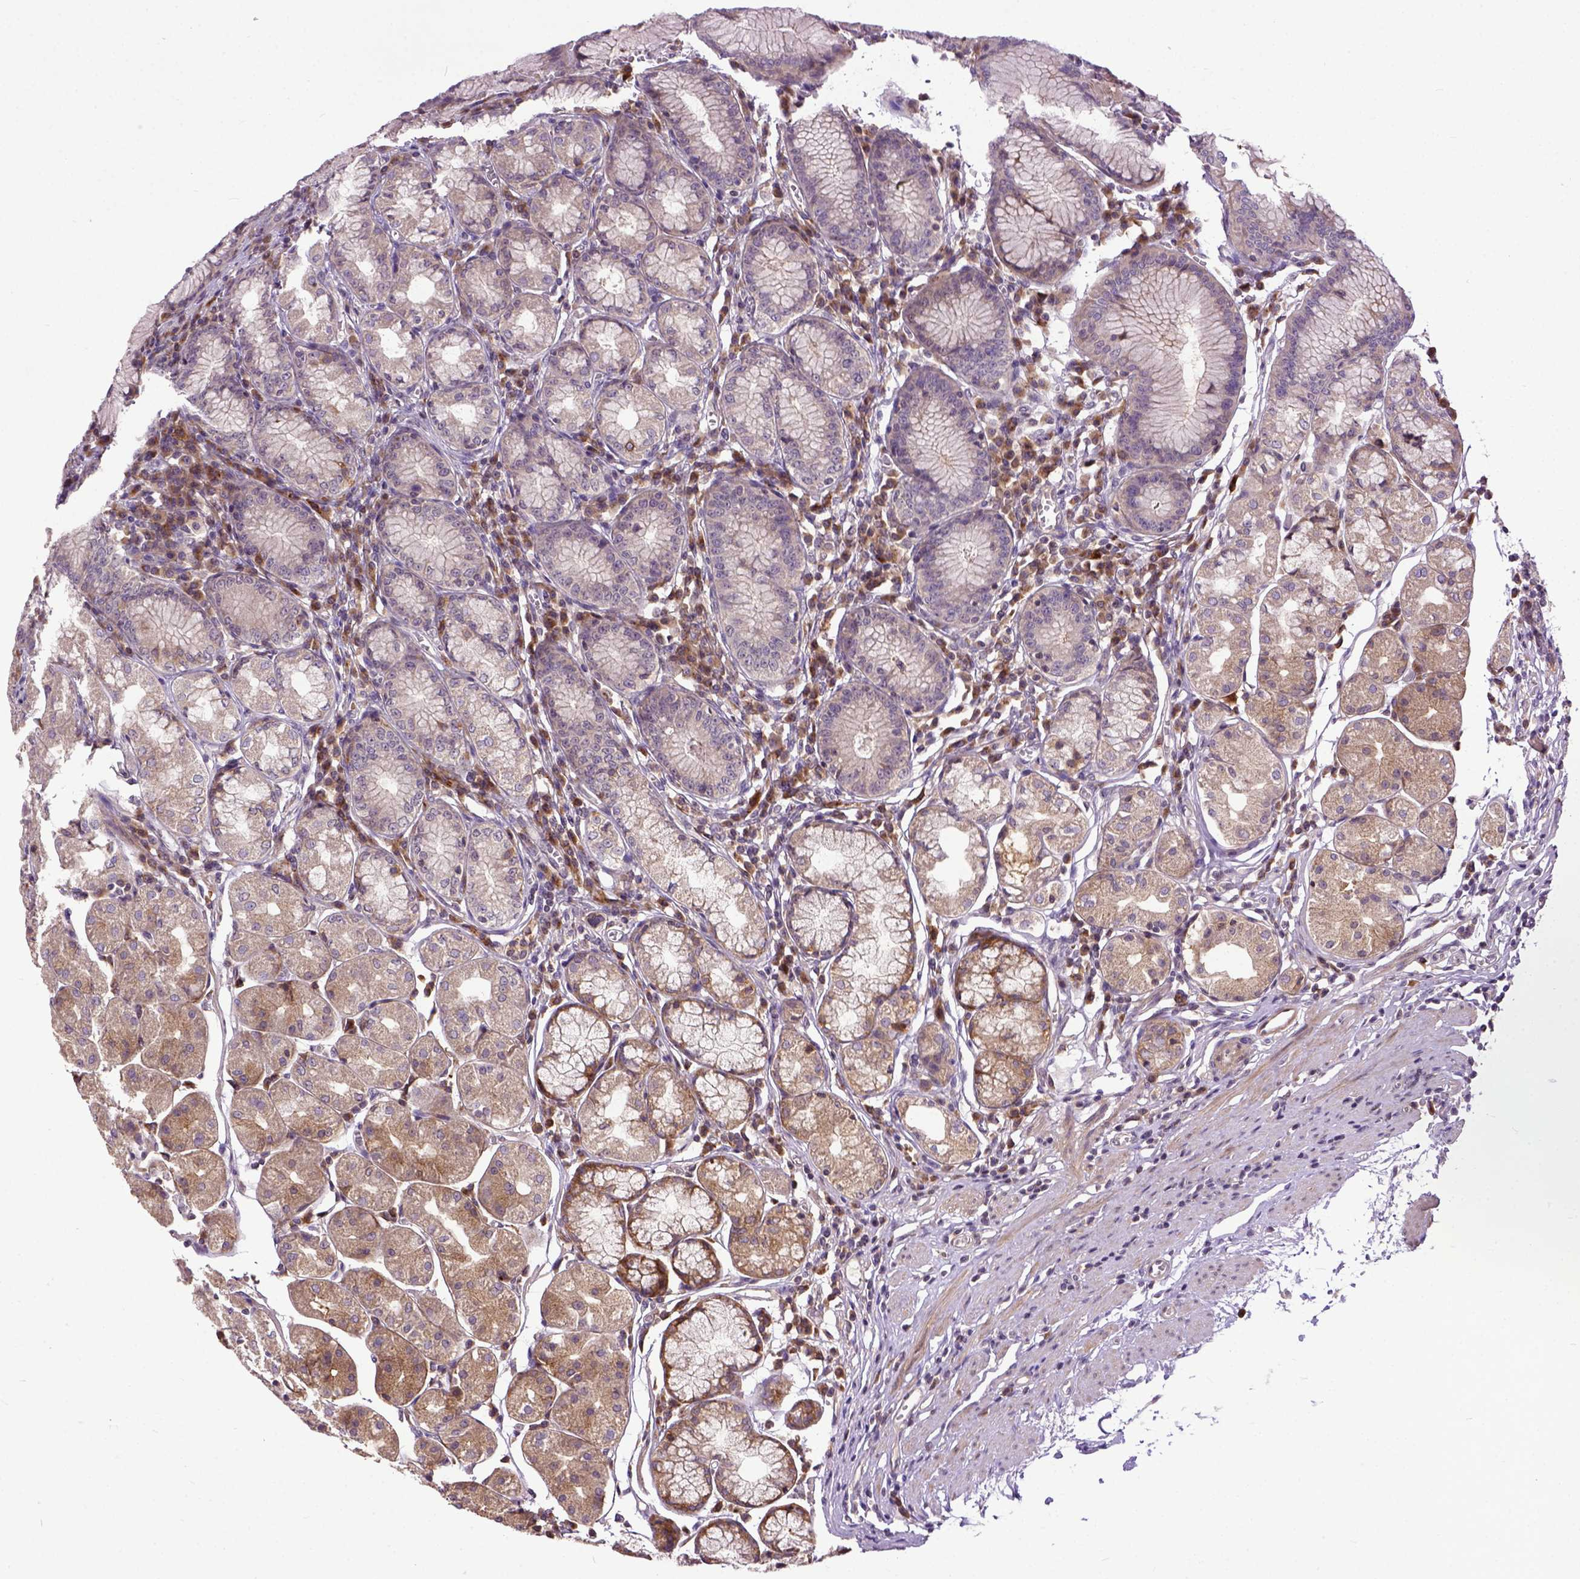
{"staining": {"intensity": "moderate", "quantity": "25%-75%", "location": "cytoplasmic/membranous"}, "tissue": "stomach", "cell_type": "Glandular cells", "image_type": "normal", "snomed": [{"axis": "morphology", "description": "Normal tissue, NOS"}, {"axis": "topography", "description": "Stomach"}], "caption": "A micrograph of human stomach stained for a protein exhibits moderate cytoplasmic/membranous brown staining in glandular cells. (DAB = brown stain, brightfield microscopy at high magnification).", "gene": "CPNE1", "patient": {"sex": "male", "age": 55}}